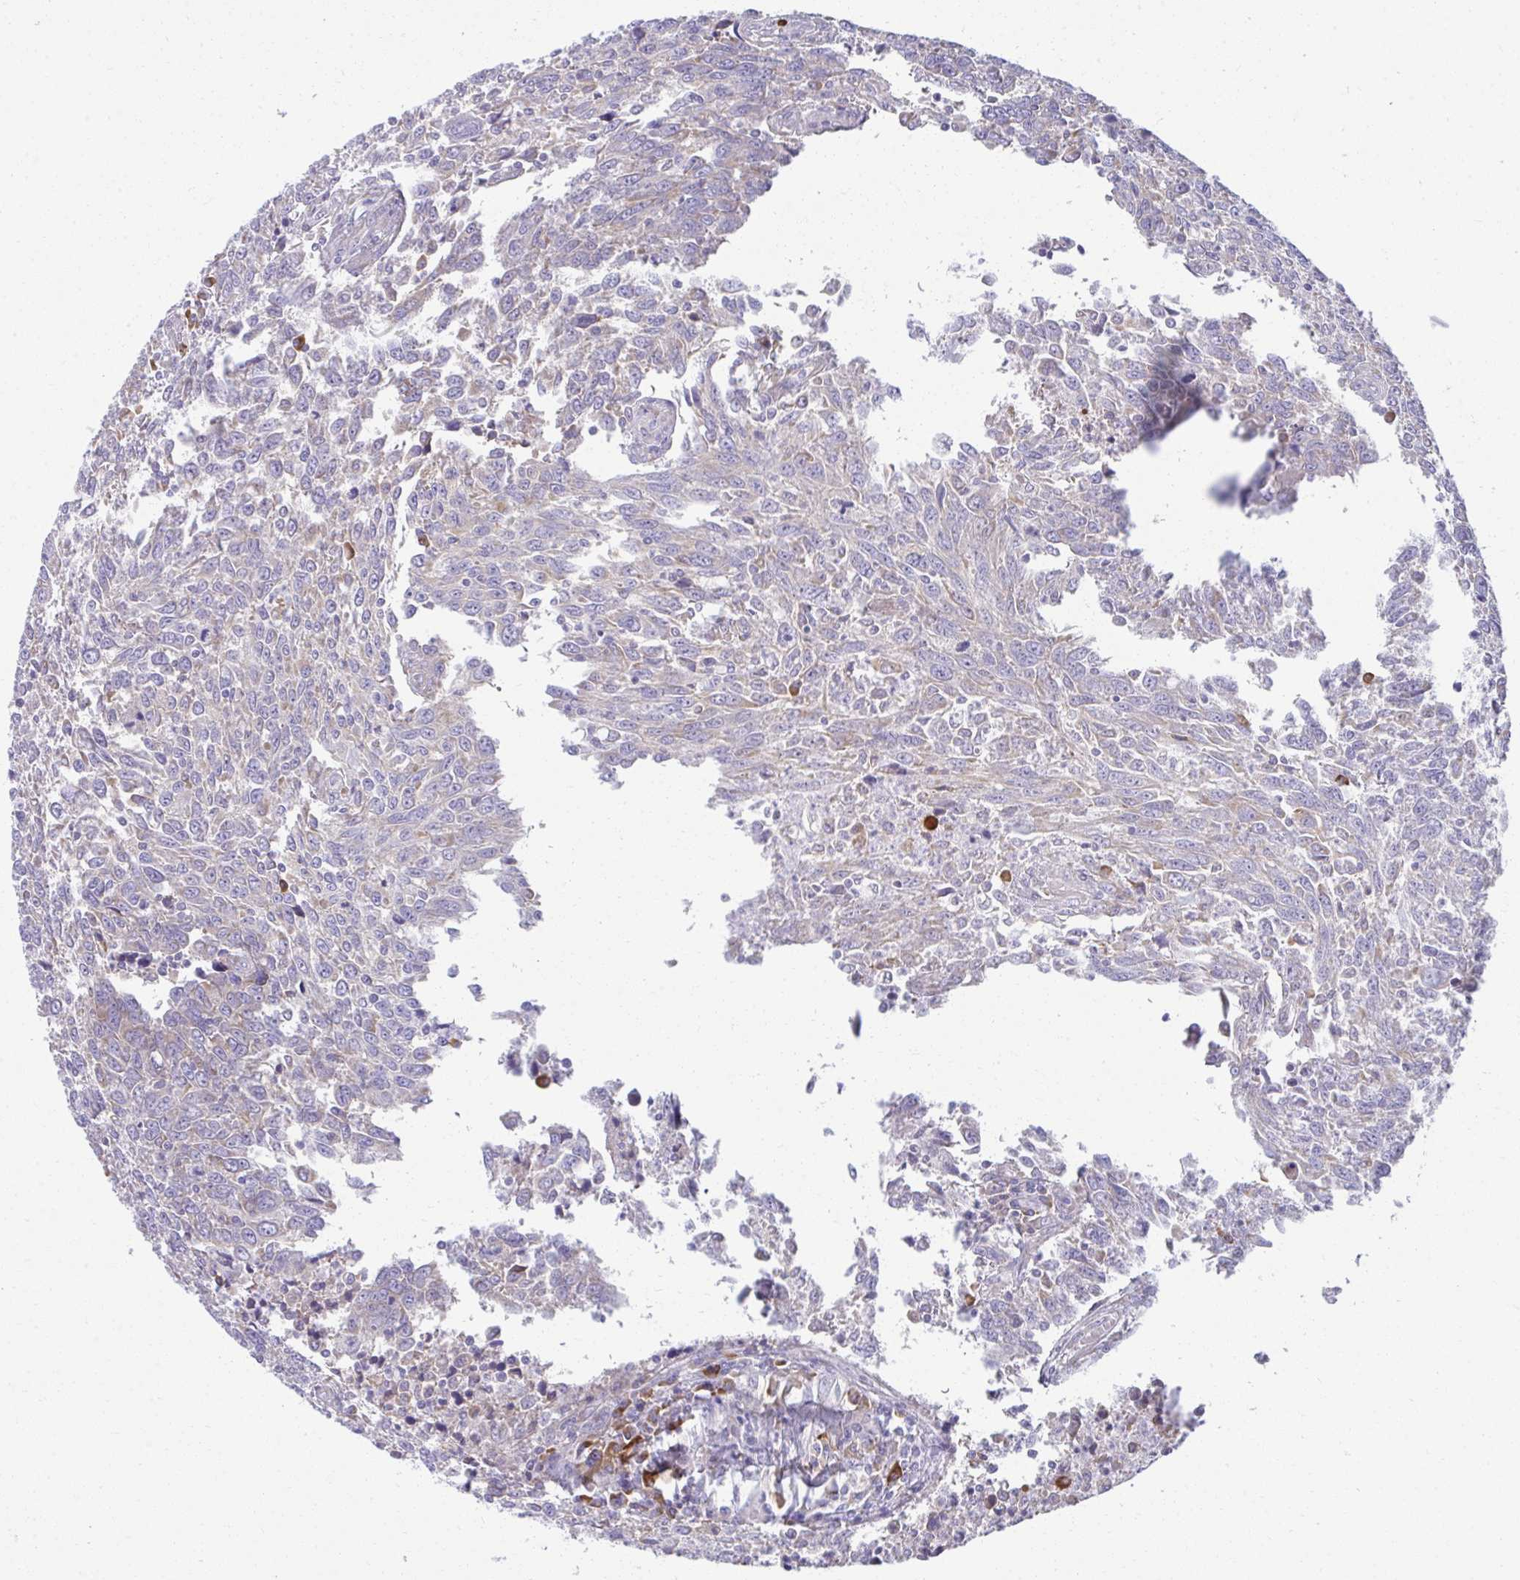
{"staining": {"intensity": "negative", "quantity": "none", "location": "none"}, "tissue": "breast cancer", "cell_type": "Tumor cells", "image_type": "cancer", "snomed": [{"axis": "morphology", "description": "Duct carcinoma"}, {"axis": "topography", "description": "Breast"}], "caption": "Protein analysis of breast cancer reveals no significant expression in tumor cells.", "gene": "FASLG", "patient": {"sex": "female", "age": 50}}